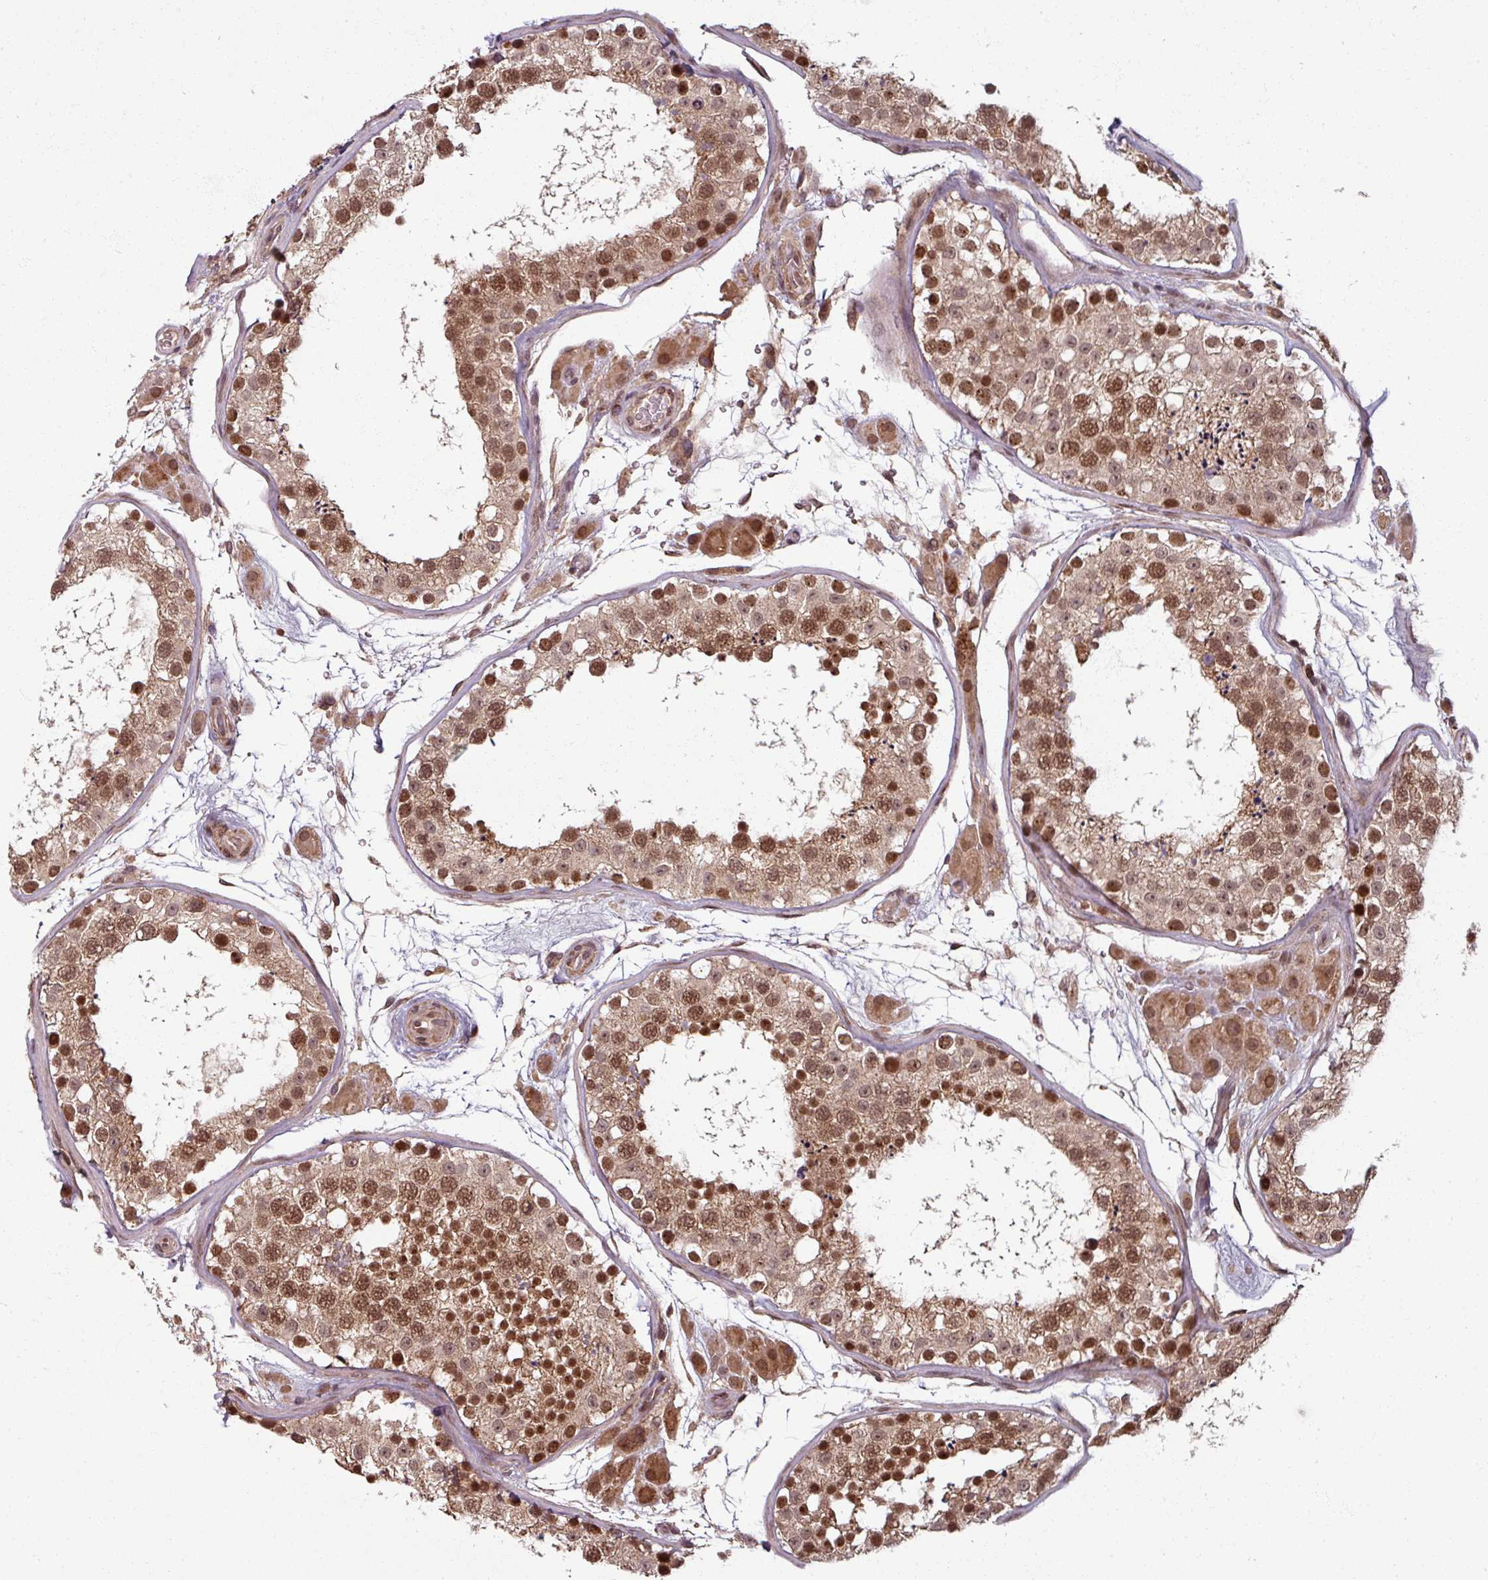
{"staining": {"intensity": "strong", "quantity": ">75%", "location": "cytoplasmic/membranous,nuclear"}, "tissue": "testis", "cell_type": "Cells in seminiferous ducts", "image_type": "normal", "snomed": [{"axis": "morphology", "description": "Normal tissue, NOS"}, {"axis": "topography", "description": "Testis"}], "caption": "Approximately >75% of cells in seminiferous ducts in normal testis reveal strong cytoplasmic/membranous,nuclear protein staining as visualized by brown immunohistochemical staining.", "gene": "SWI5", "patient": {"sex": "male", "age": 26}}